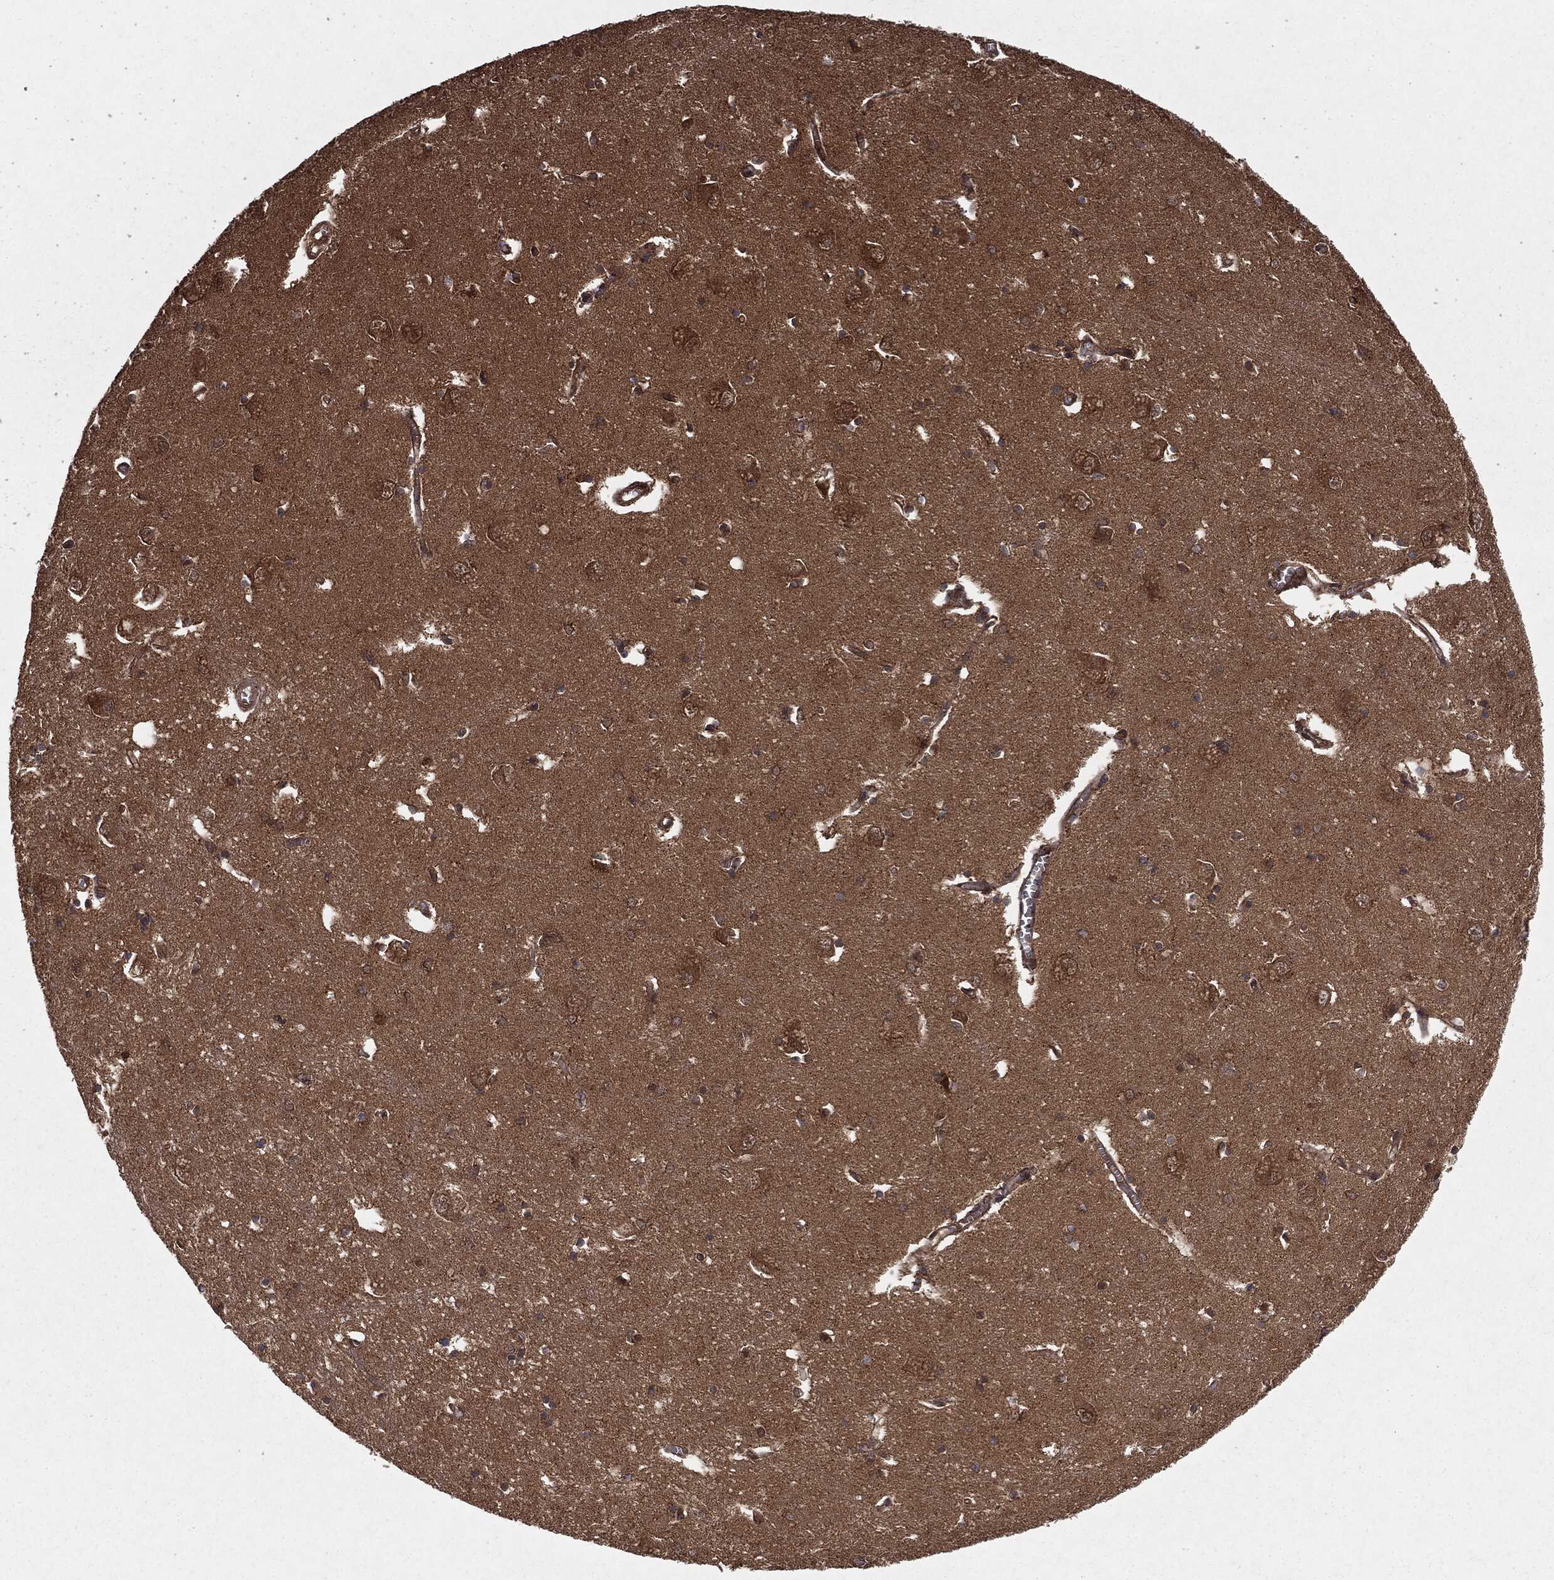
{"staining": {"intensity": "moderate", "quantity": "<25%", "location": "cytoplasmic/membranous"}, "tissue": "caudate", "cell_type": "Glial cells", "image_type": "normal", "snomed": [{"axis": "morphology", "description": "Normal tissue, NOS"}, {"axis": "topography", "description": "Lateral ventricle wall"}], "caption": "A low amount of moderate cytoplasmic/membranous positivity is appreciated in about <25% of glial cells in benign caudate. The protein is shown in brown color, while the nuclei are stained blue.", "gene": "RANBP9", "patient": {"sex": "male", "age": 54}}